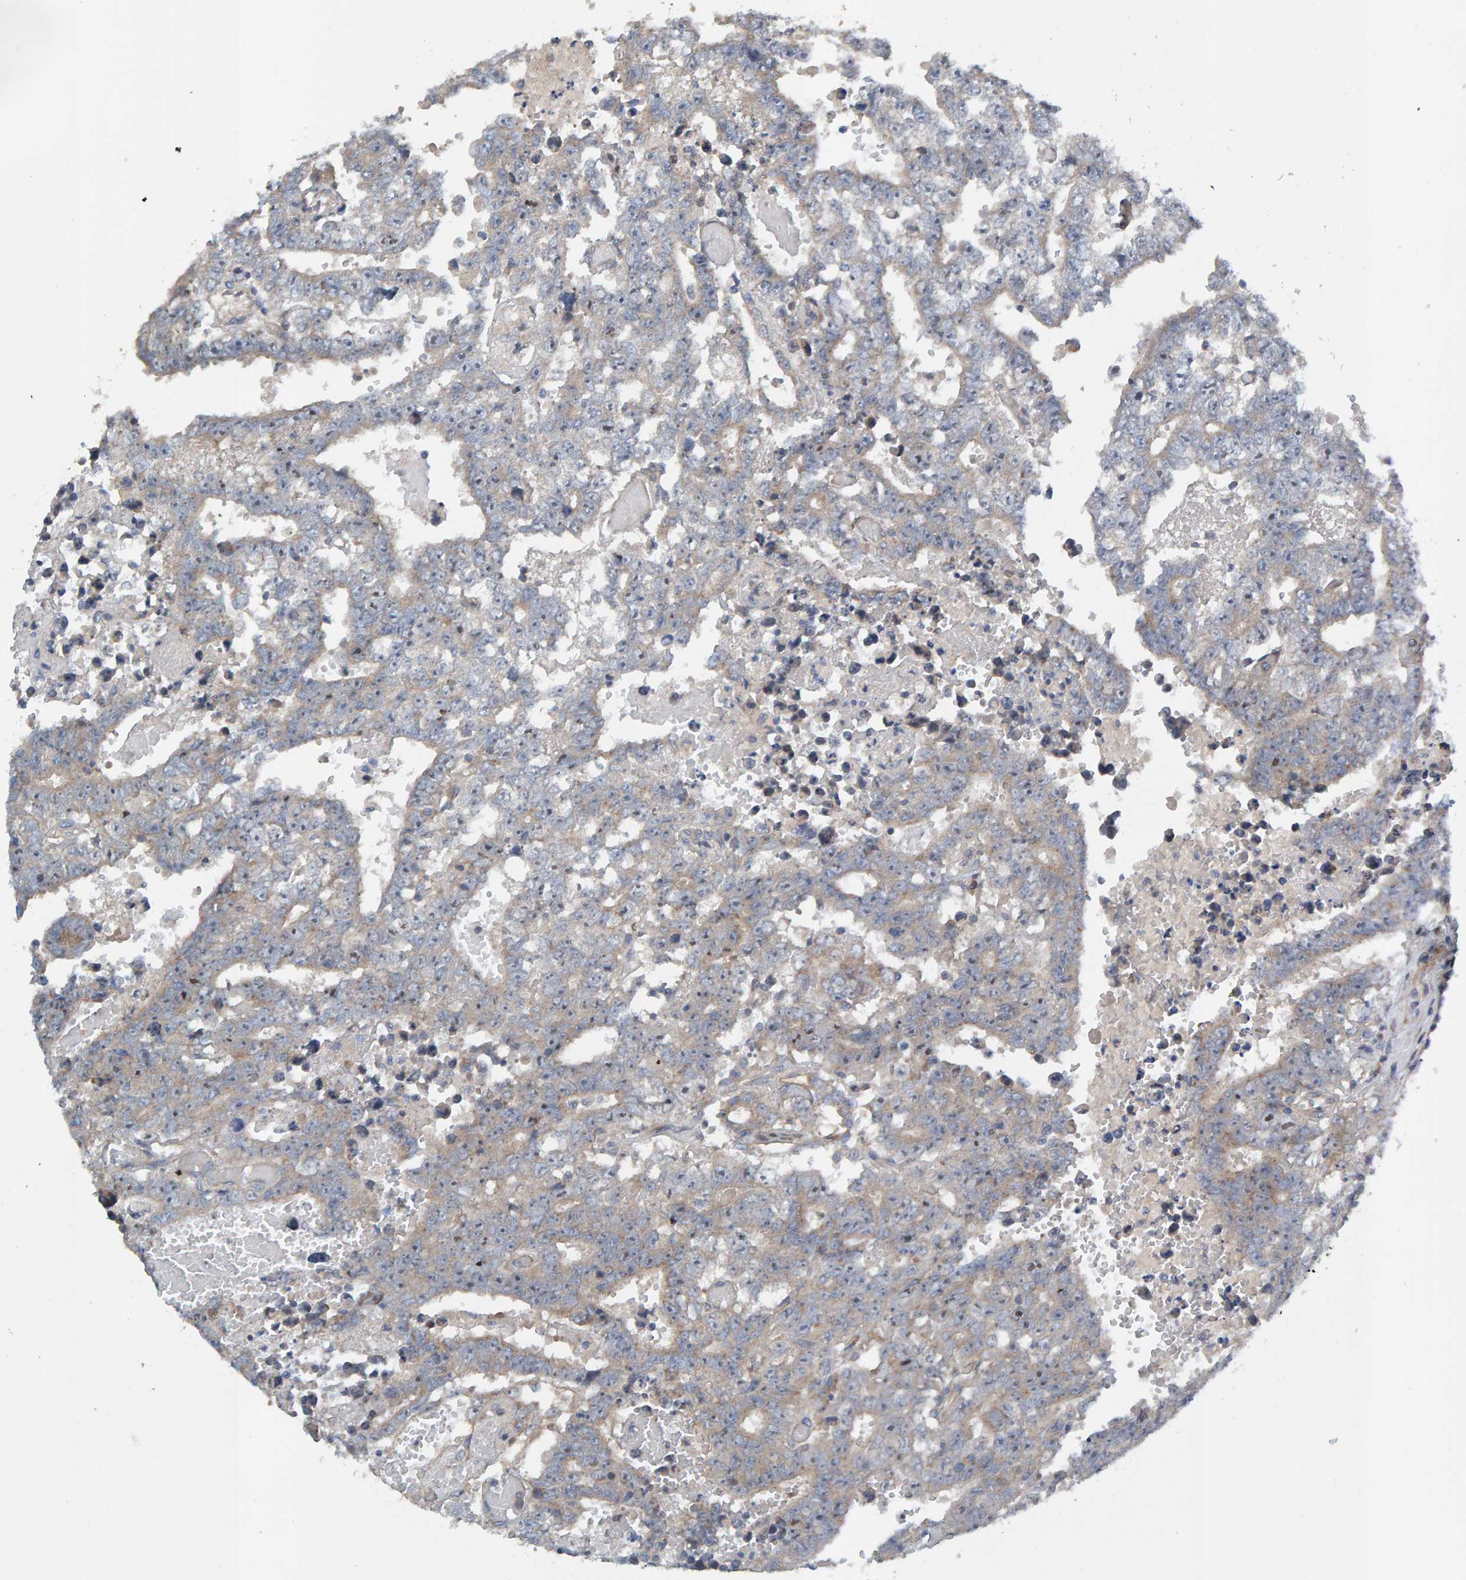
{"staining": {"intensity": "weak", "quantity": "25%-75%", "location": "cytoplasmic/membranous"}, "tissue": "testis cancer", "cell_type": "Tumor cells", "image_type": "cancer", "snomed": [{"axis": "morphology", "description": "Carcinoma, Embryonal, NOS"}, {"axis": "topography", "description": "Testis"}], "caption": "Embryonal carcinoma (testis) was stained to show a protein in brown. There is low levels of weak cytoplasmic/membranous staining in approximately 25%-75% of tumor cells.", "gene": "CCM2", "patient": {"sex": "male", "age": 25}}